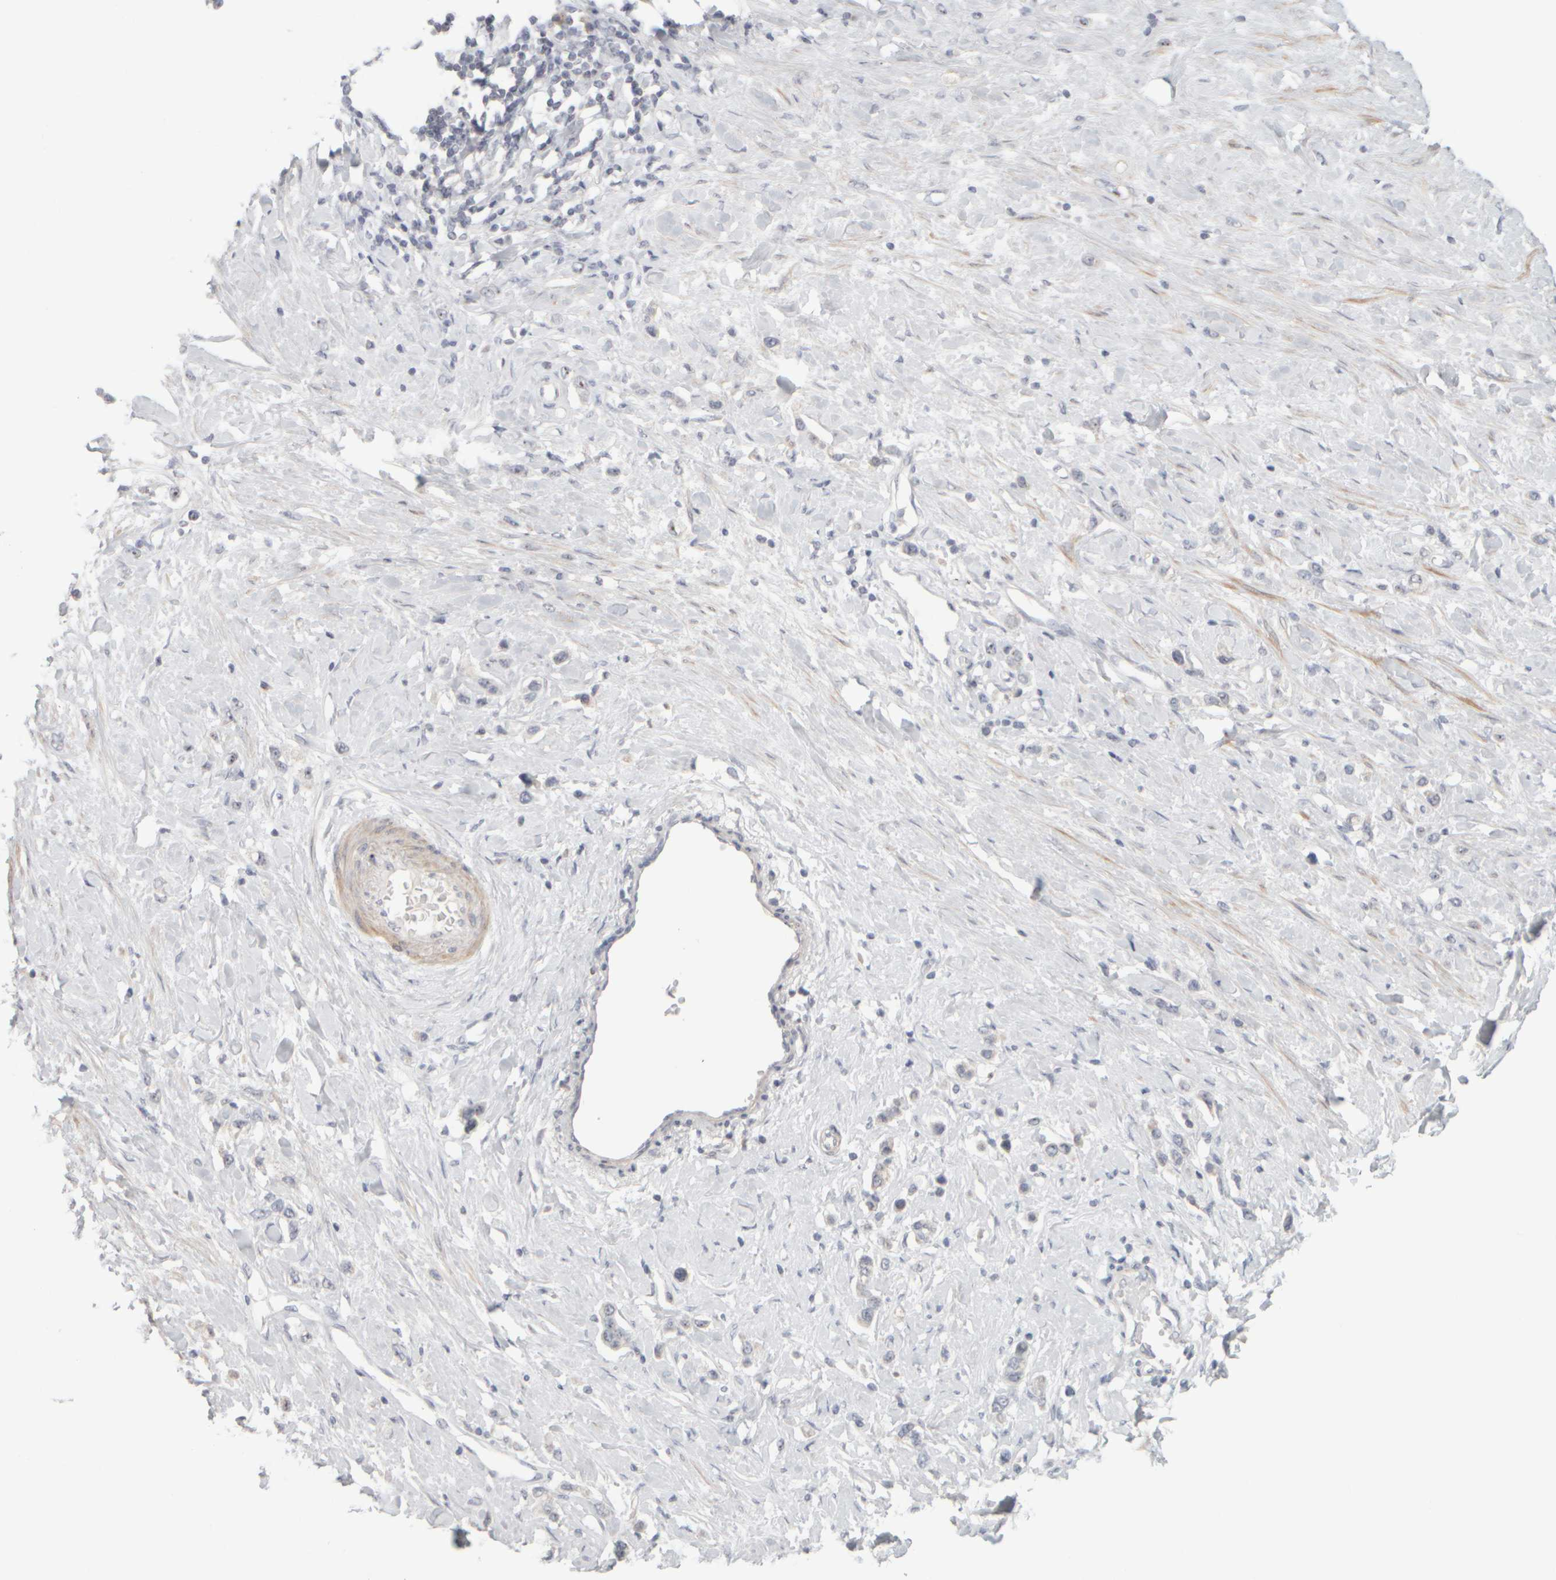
{"staining": {"intensity": "moderate", "quantity": "<25%", "location": "nuclear"}, "tissue": "stomach cancer", "cell_type": "Tumor cells", "image_type": "cancer", "snomed": [{"axis": "morphology", "description": "Adenocarcinoma, NOS"}, {"axis": "topography", "description": "Stomach"}], "caption": "There is low levels of moderate nuclear staining in tumor cells of stomach adenocarcinoma, as demonstrated by immunohistochemical staining (brown color).", "gene": "DCXR", "patient": {"sex": "female", "age": 65}}